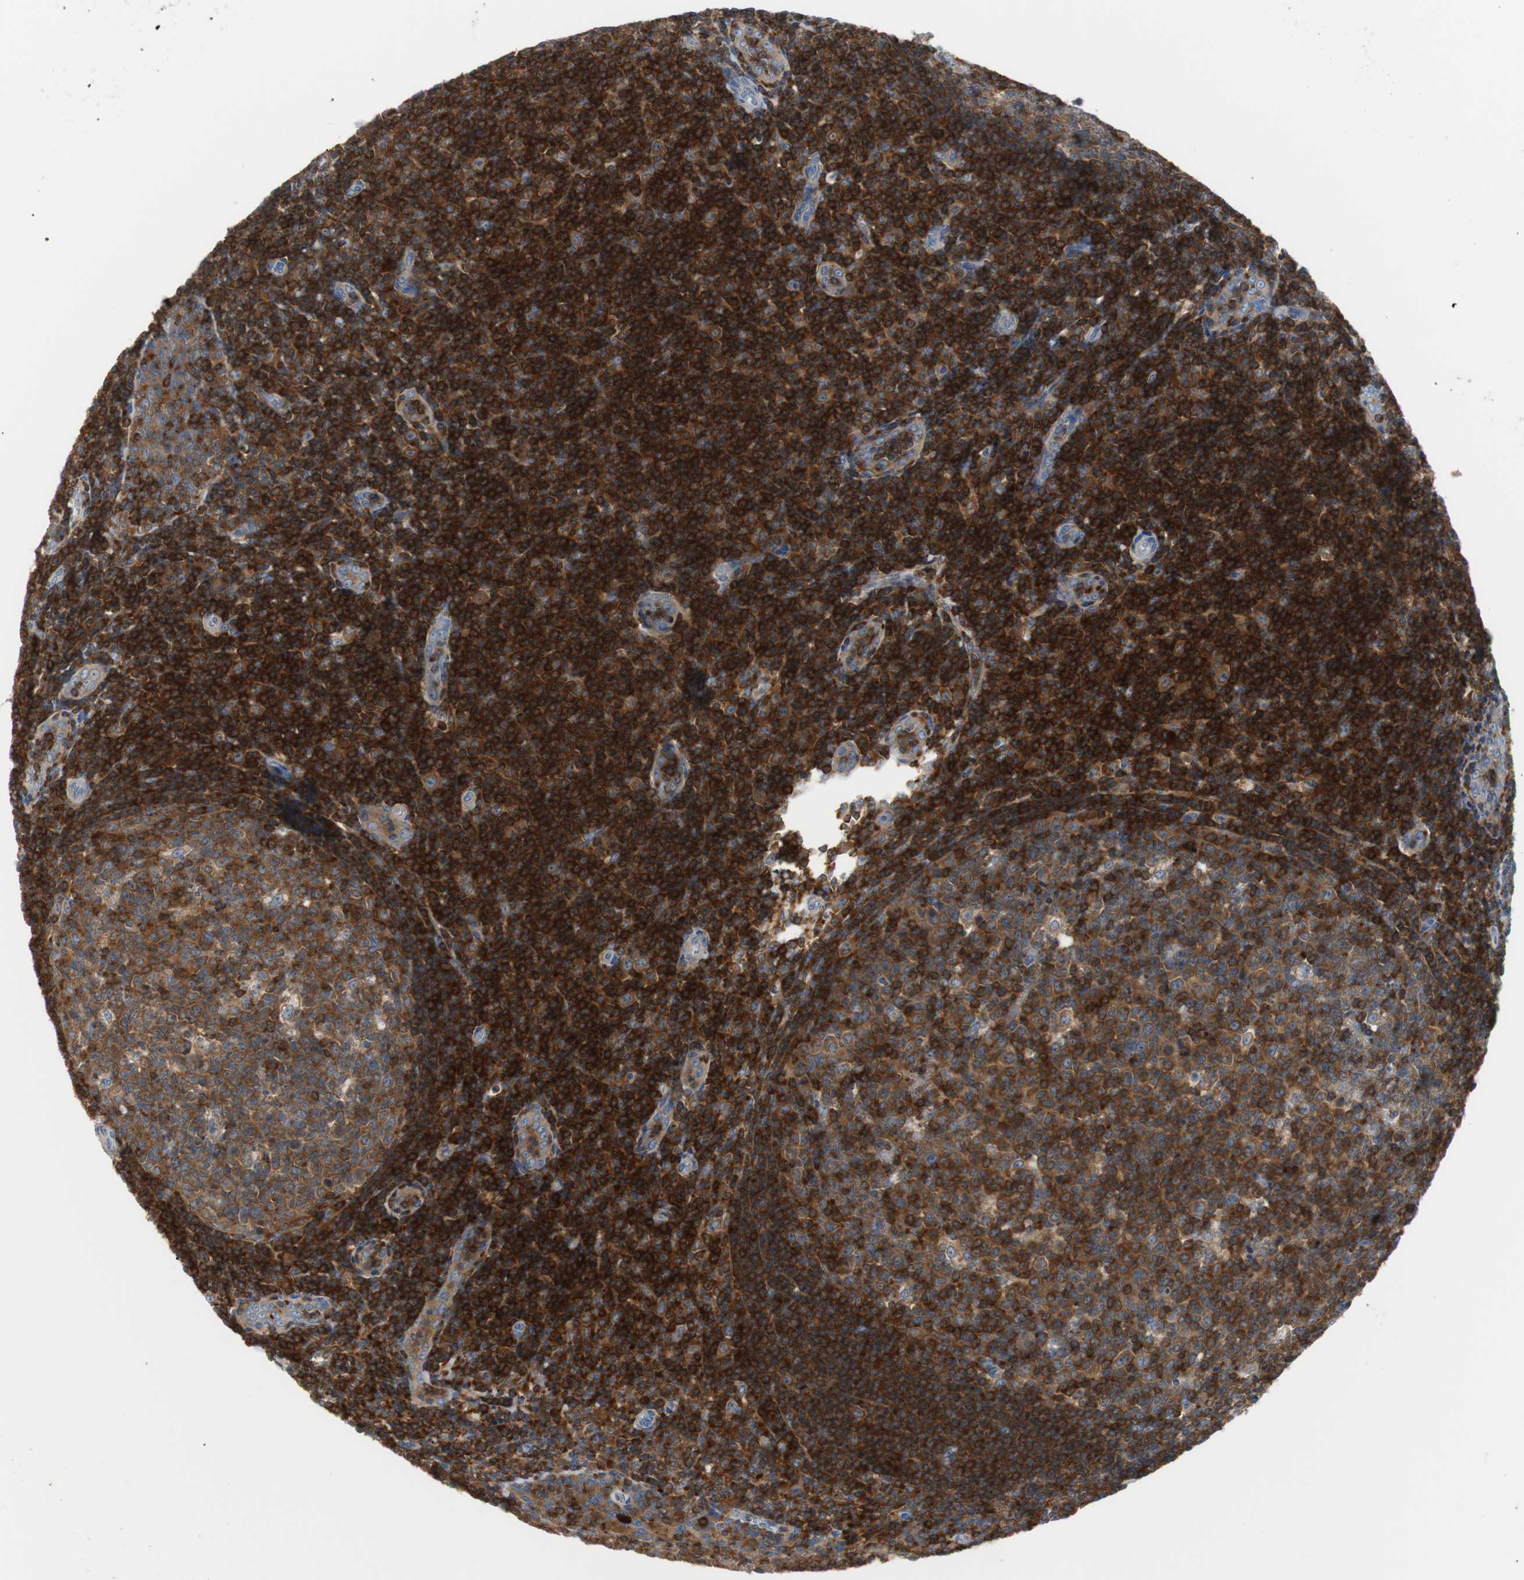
{"staining": {"intensity": "strong", "quantity": ">75%", "location": "cytoplasmic/membranous"}, "tissue": "tonsil", "cell_type": "Germinal center cells", "image_type": "normal", "snomed": [{"axis": "morphology", "description": "Normal tissue, NOS"}, {"axis": "topography", "description": "Tonsil"}], "caption": "Germinal center cells reveal high levels of strong cytoplasmic/membranous expression in about >75% of cells in normal human tonsil. (IHC, brightfield microscopy, high magnification).", "gene": "TSC22D4", "patient": {"sex": "male", "age": 31}}